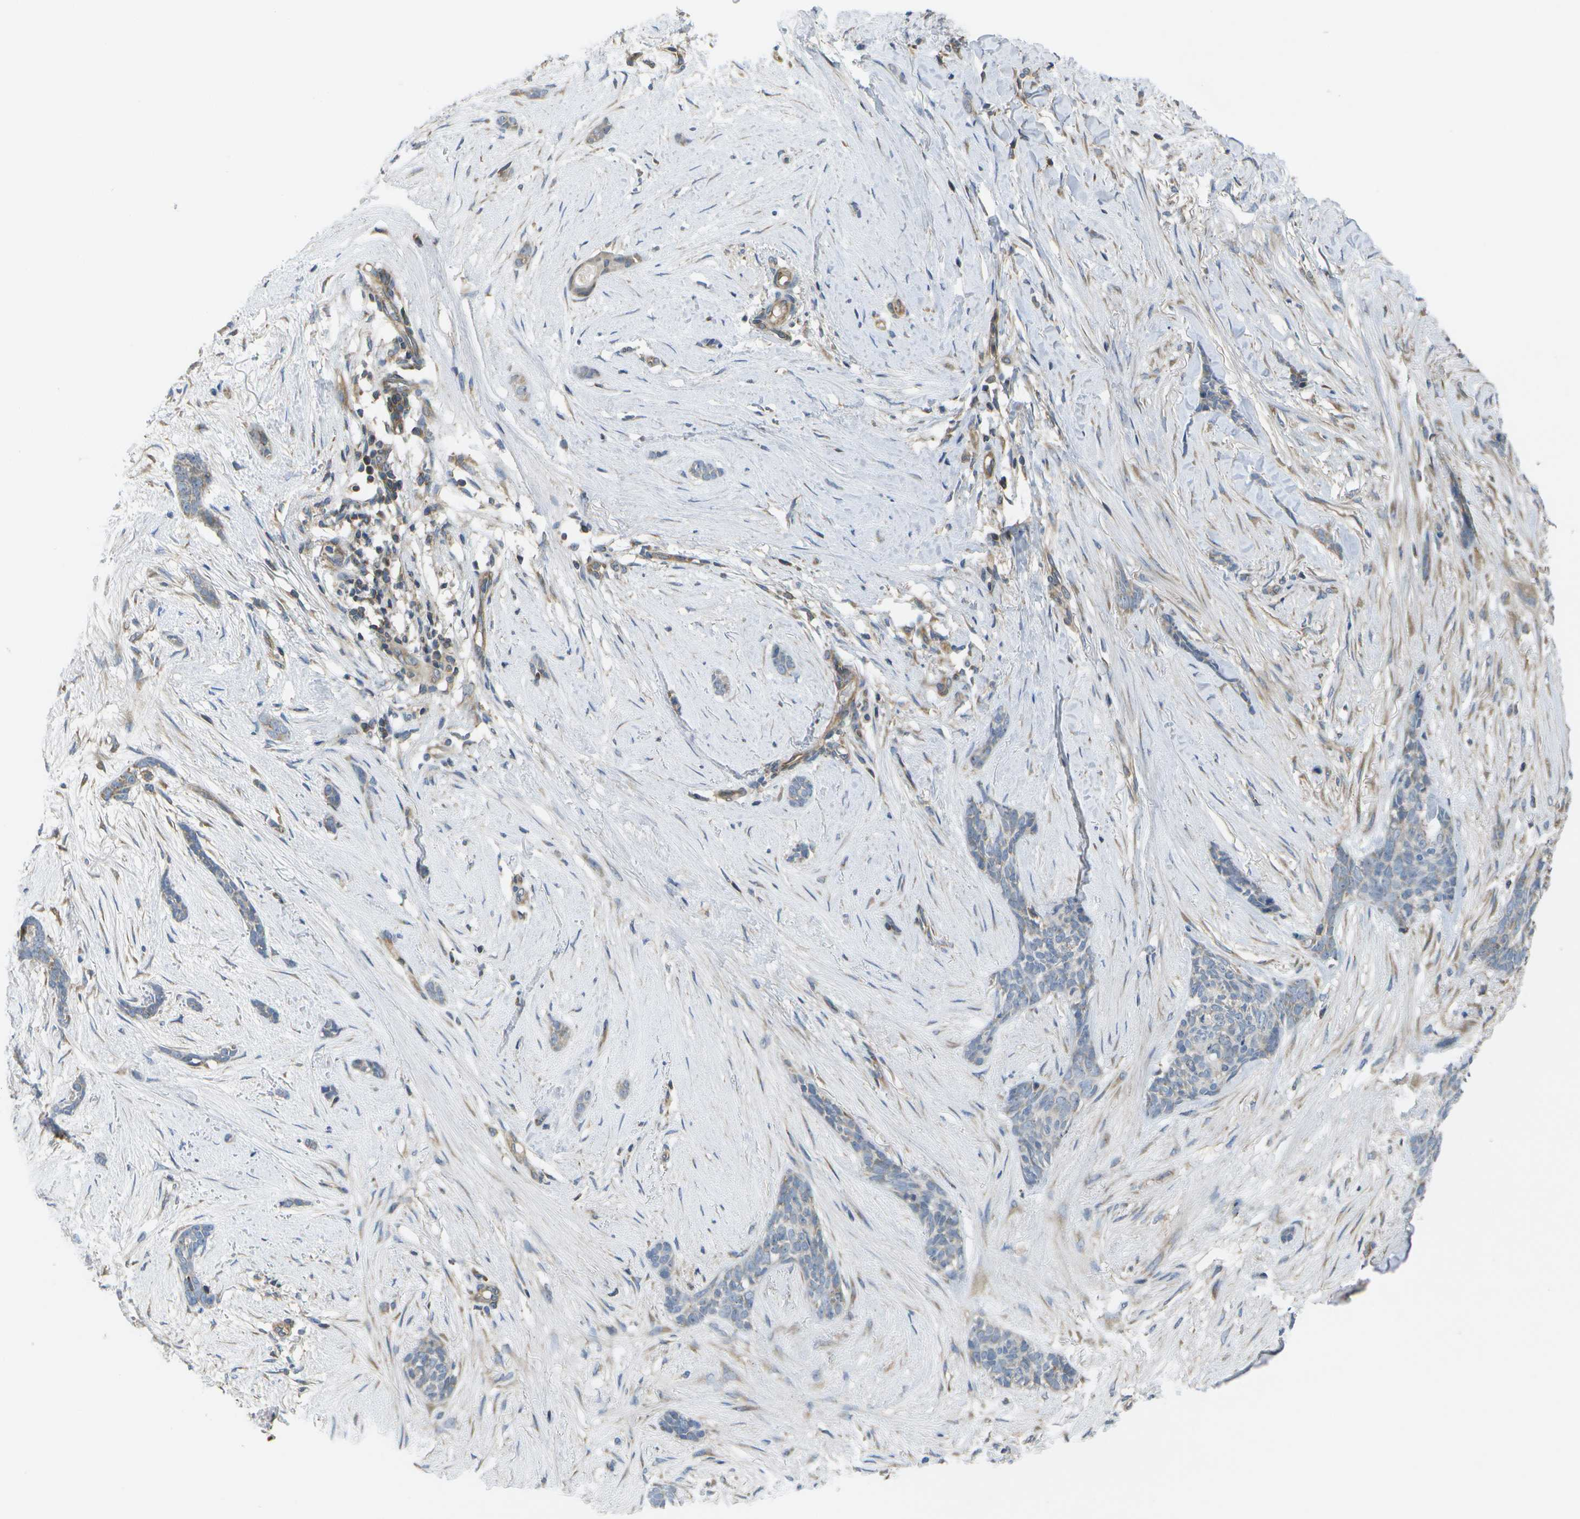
{"staining": {"intensity": "weak", "quantity": "<25%", "location": "cytoplasmic/membranous"}, "tissue": "skin cancer", "cell_type": "Tumor cells", "image_type": "cancer", "snomed": [{"axis": "morphology", "description": "Basal cell carcinoma"}, {"axis": "morphology", "description": "Adnexal tumor, benign"}, {"axis": "topography", "description": "Skin"}], "caption": "This is an IHC photomicrograph of human benign adnexal tumor (skin). There is no staining in tumor cells.", "gene": "DPM3", "patient": {"sex": "female", "age": 42}}